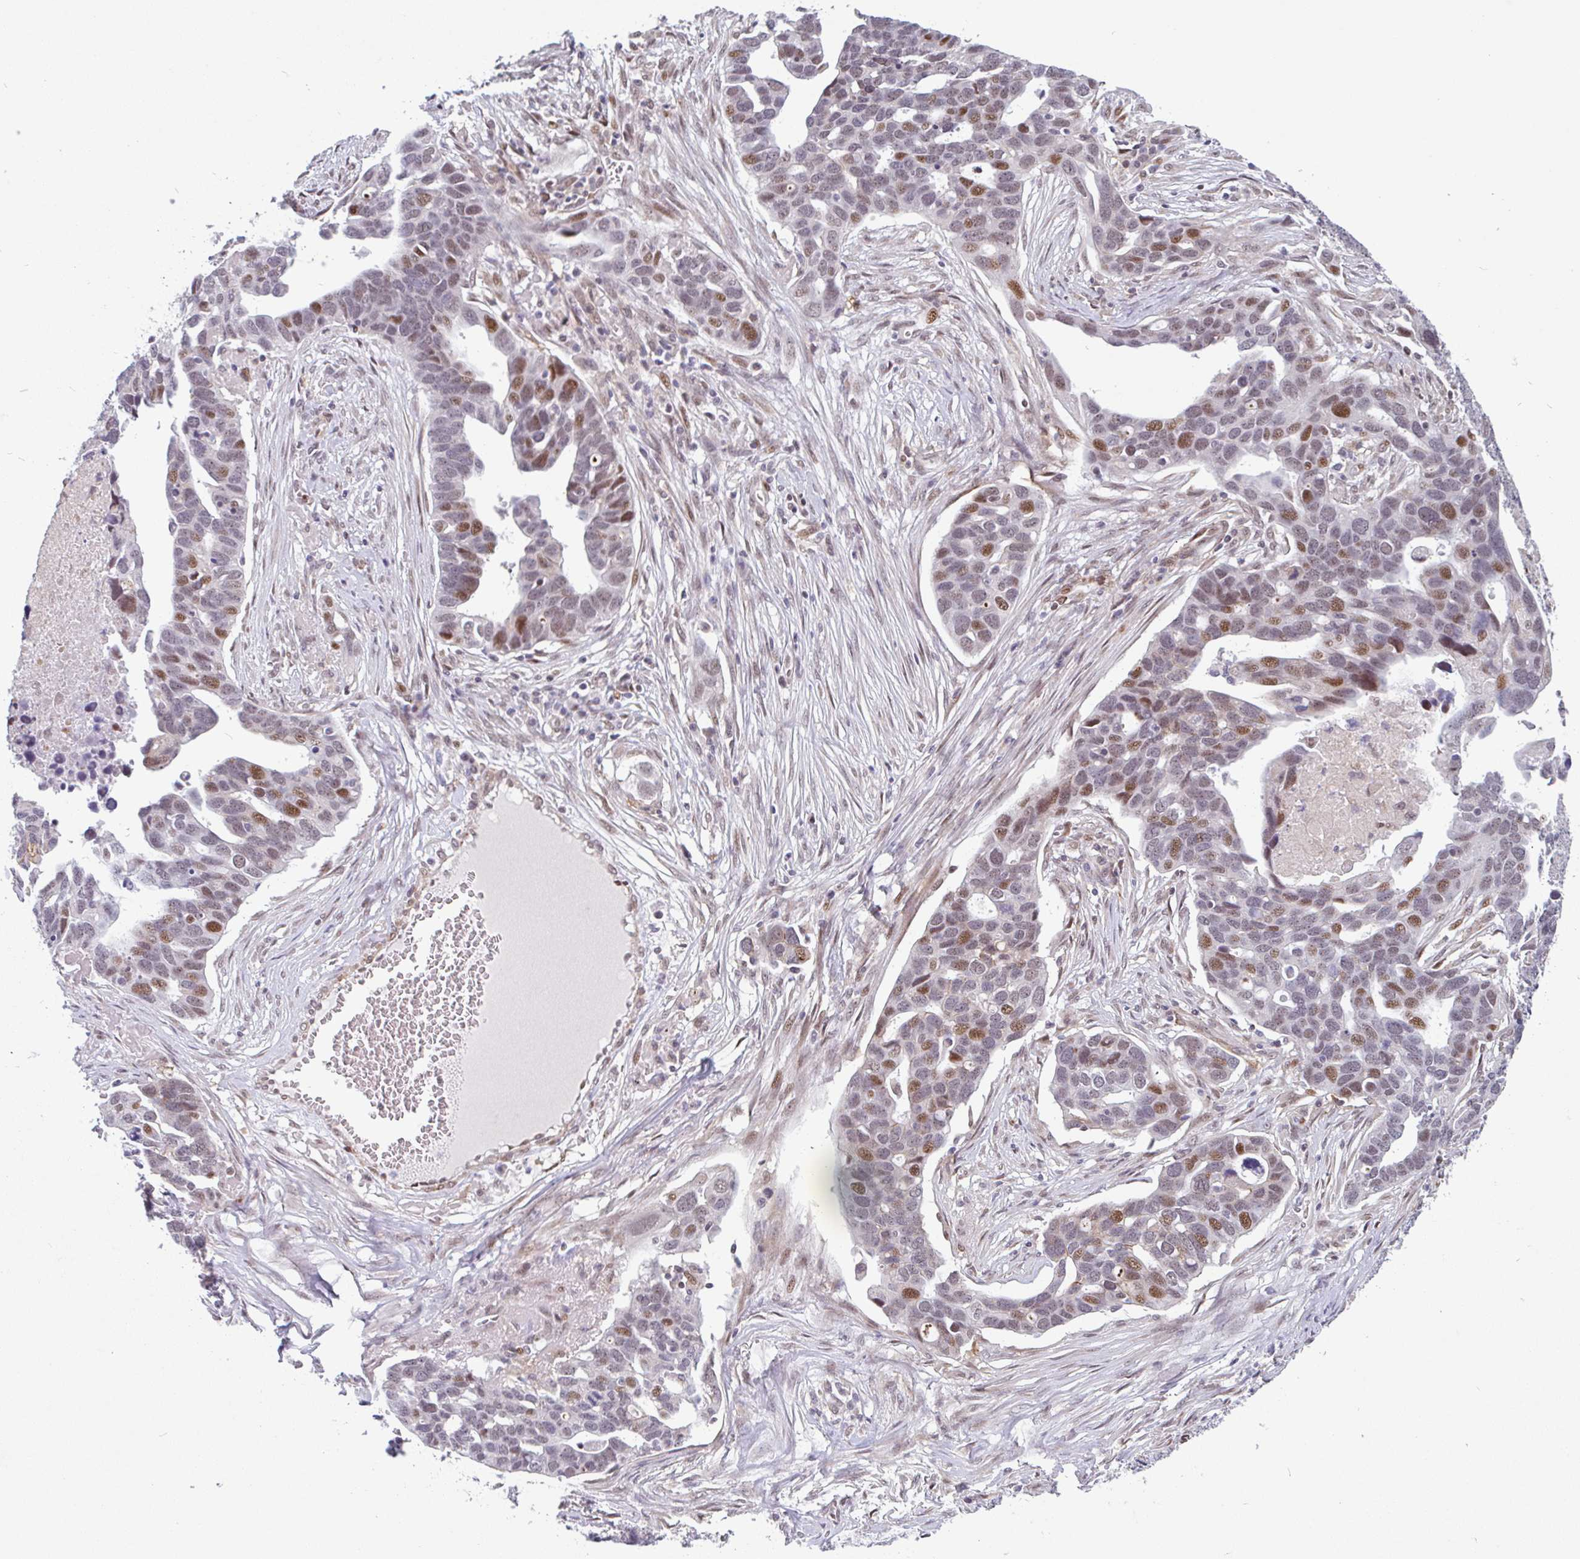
{"staining": {"intensity": "moderate", "quantity": "<25%", "location": "nuclear"}, "tissue": "ovarian cancer", "cell_type": "Tumor cells", "image_type": "cancer", "snomed": [{"axis": "morphology", "description": "Cystadenocarcinoma, serous, NOS"}, {"axis": "topography", "description": "Ovary"}], "caption": "High-power microscopy captured an IHC photomicrograph of serous cystadenocarcinoma (ovarian), revealing moderate nuclear staining in approximately <25% of tumor cells.", "gene": "TMEM119", "patient": {"sex": "female", "age": 54}}